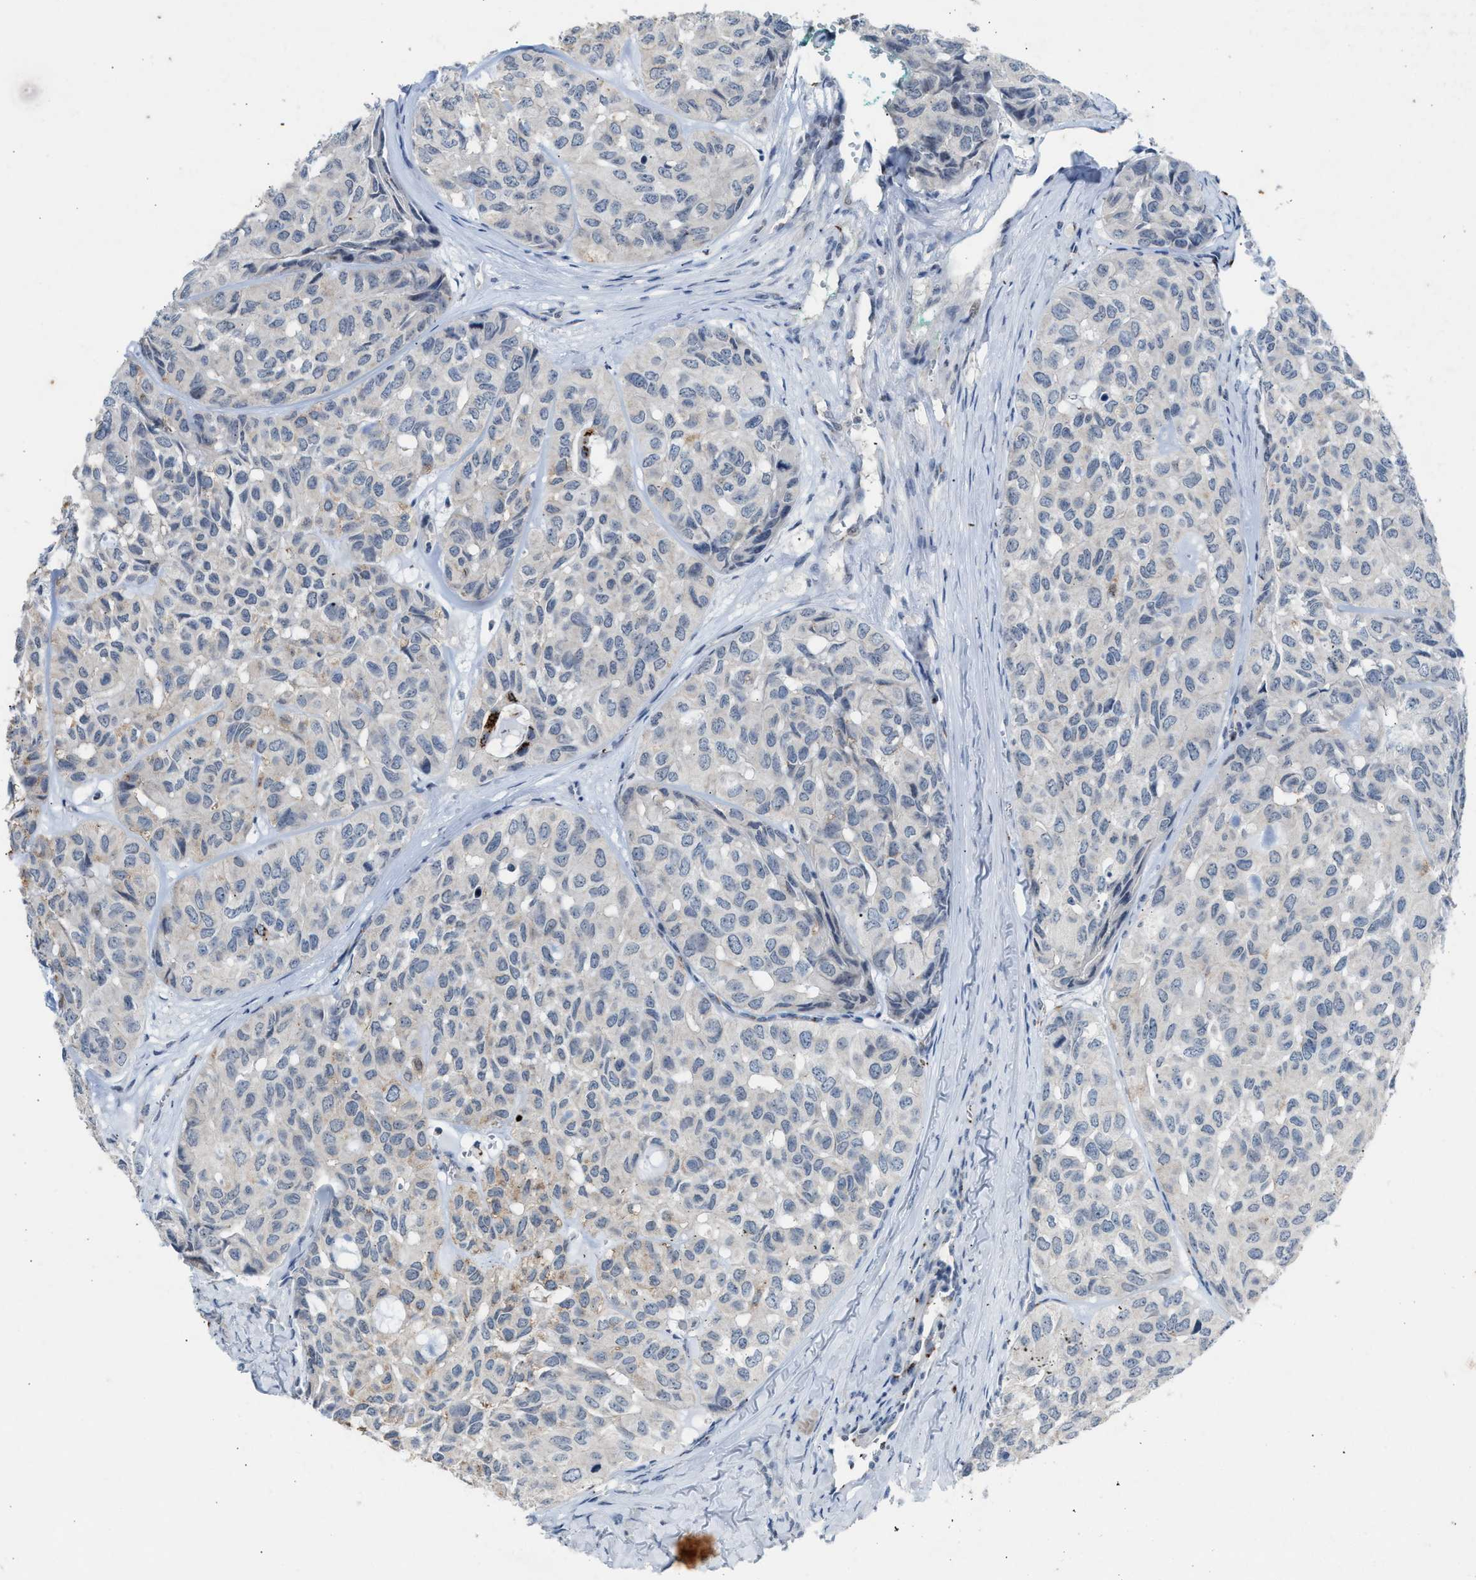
{"staining": {"intensity": "strong", "quantity": "<25%", "location": "cytoplasmic/membranous"}, "tissue": "head and neck cancer", "cell_type": "Tumor cells", "image_type": "cancer", "snomed": [{"axis": "morphology", "description": "Adenocarcinoma, NOS"}, {"axis": "topography", "description": "Salivary gland, NOS"}, {"axis": "topography", "description": "Head-Neck"}], "caption": "Human head and neck cancer (adenocarcinoma) stained for a protein (brown) reveals strong cytoplasmic/membranous positive positivity in approximately <25% of tumor cells.", "gene": "SLC5A5", "patient": {"sex": "female", "age": 76}}